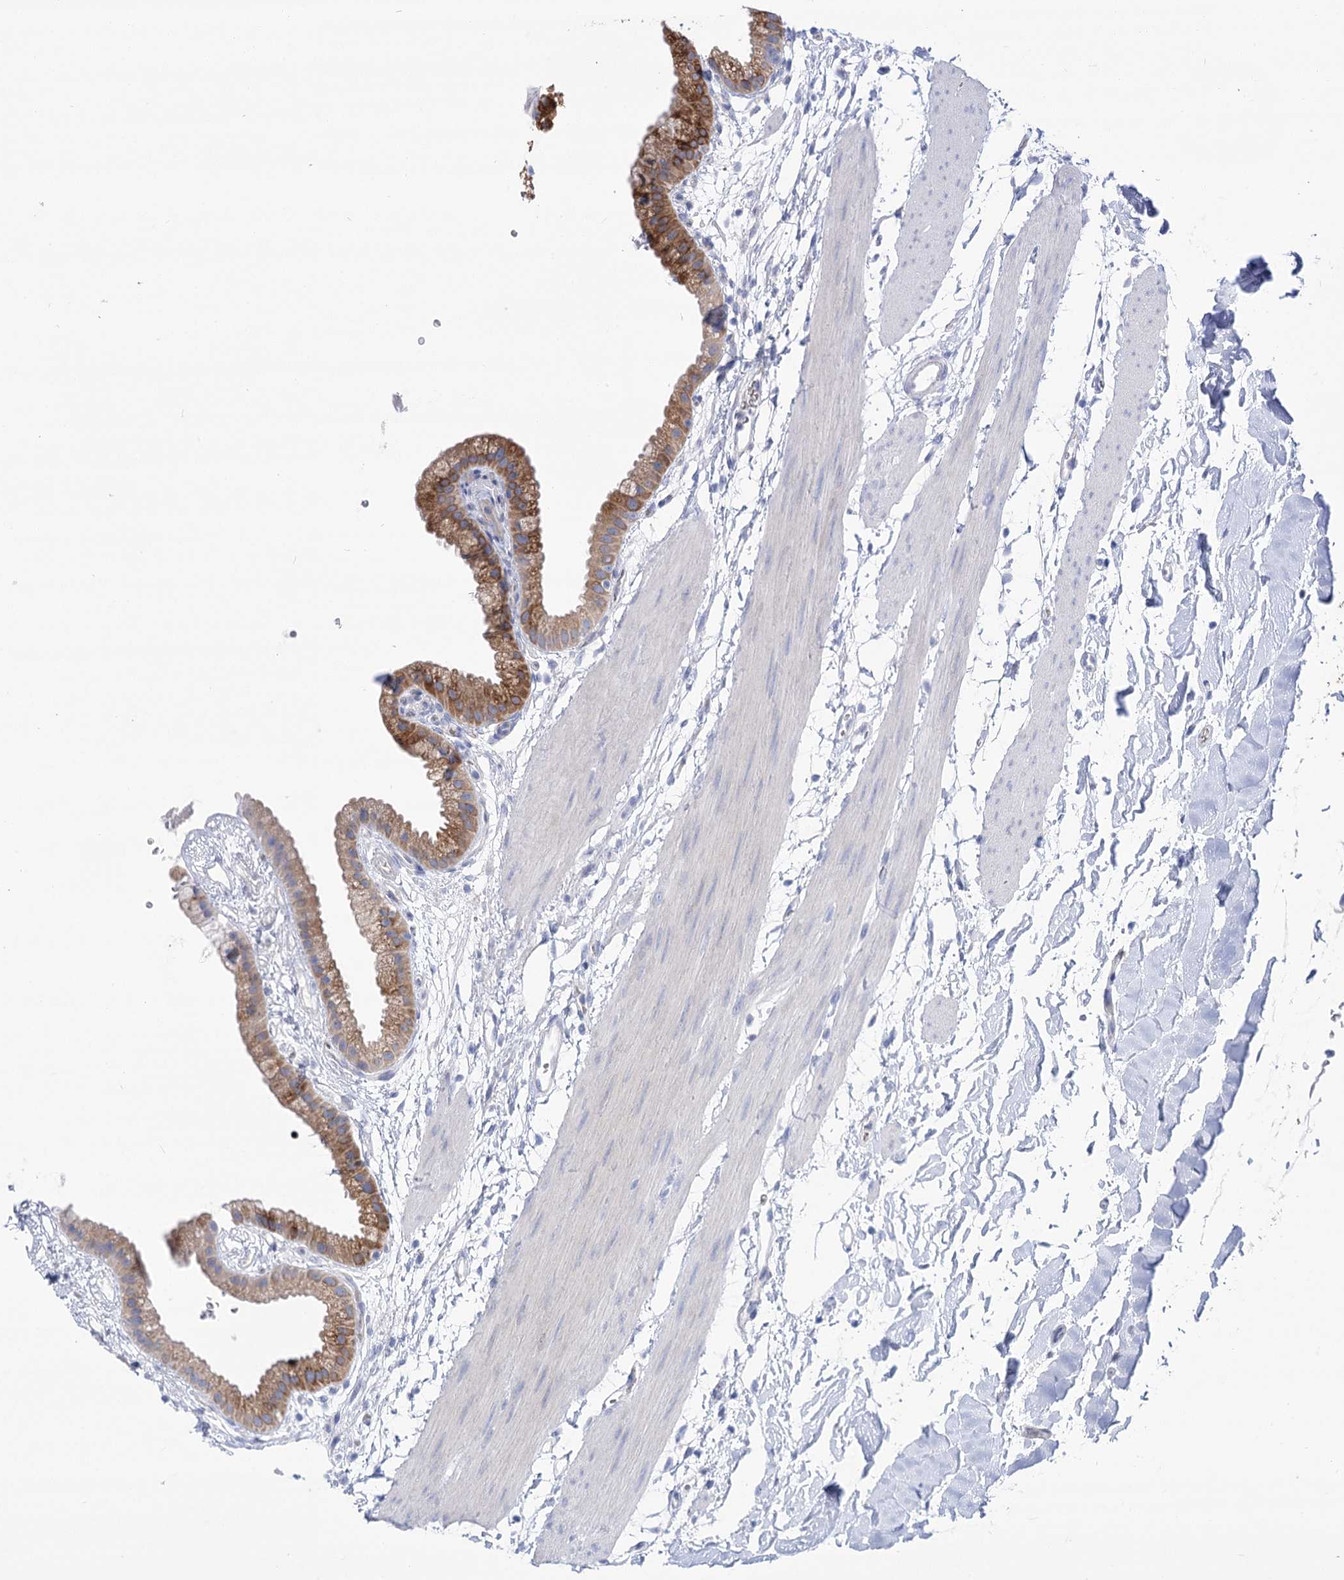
{"staining": {"intensity": "strong", "quantity": "25%-75%", "location": "cytoplasmic/membranous"}, "tissue": "gallbladder", "cell_type": "Glandular cells", "image_type": "normal", "snomed": [{"axis": "morphology", "description": "Normal tissue, NOS"}, {"axis": "topography", "description": "Gallbladder"}], "caption": "Gallbladder stained with IHC demonstrates strong cytoplasmic/membranous staining in approximately 25%-75% of glandular cells.", "gene": "NRAP", "patient": {"sex": "female", "age": 64}}